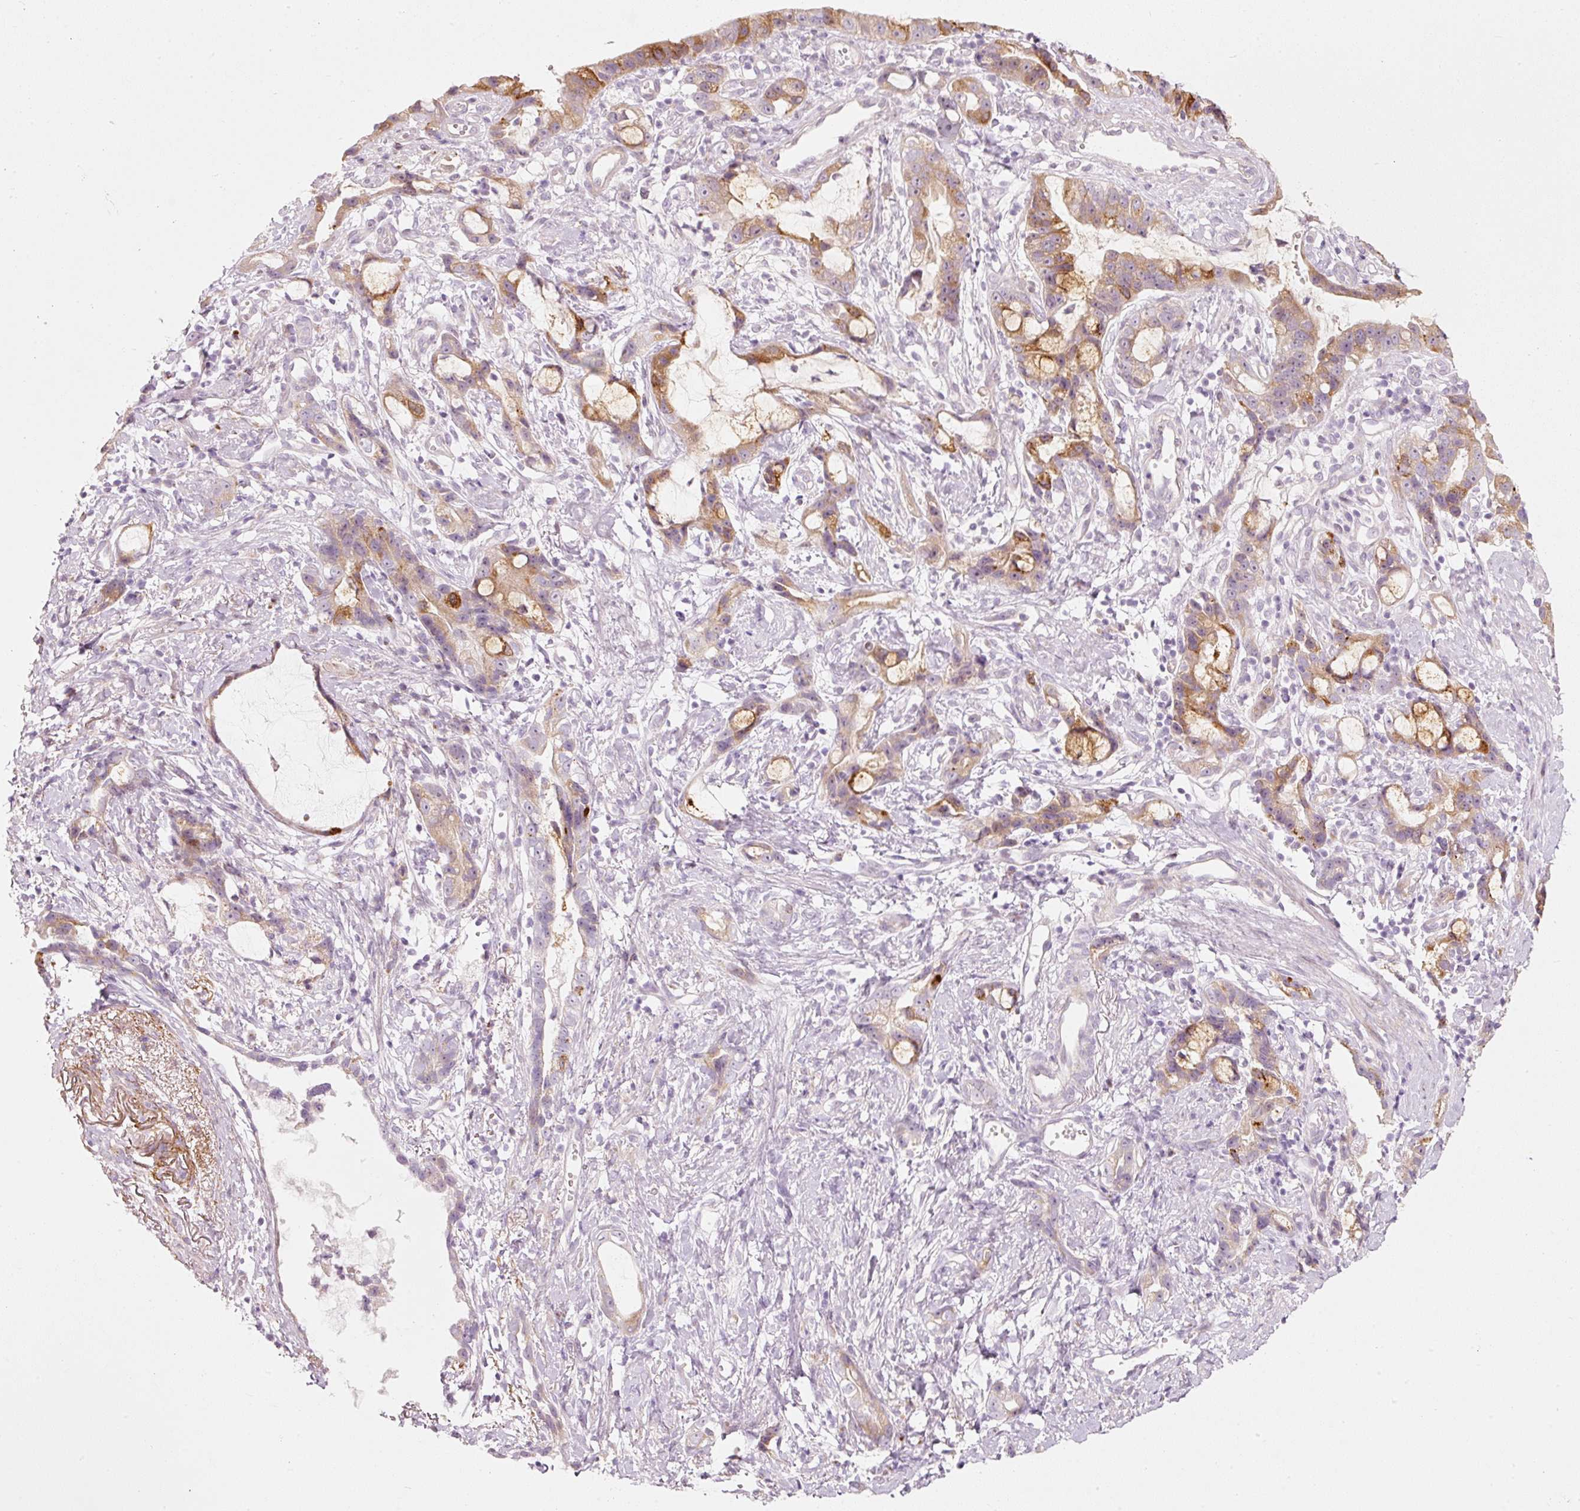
{"staining": {"intensity": "moderate", "quantity": "25%-75%", "location": "cytoplasmic/membranous"}, "tissue": "stomach cancer", "cell_type": "Tumor cells", "image_type": "cancer", "snomed": [{"axis": "morphology", "description": "Adenocarcinoma, NOS"}, {"axis": "topography", "description": "Stomach"}], "caption": "Protein expression analysis of stomach cancer (adenocarcinoma) shows moderate cytoplasmic/membranous expression in approximately 25%-75% of tumor cells.", "gene": "SLC20A1", "patient": {"sex": "male", "age": 55}}